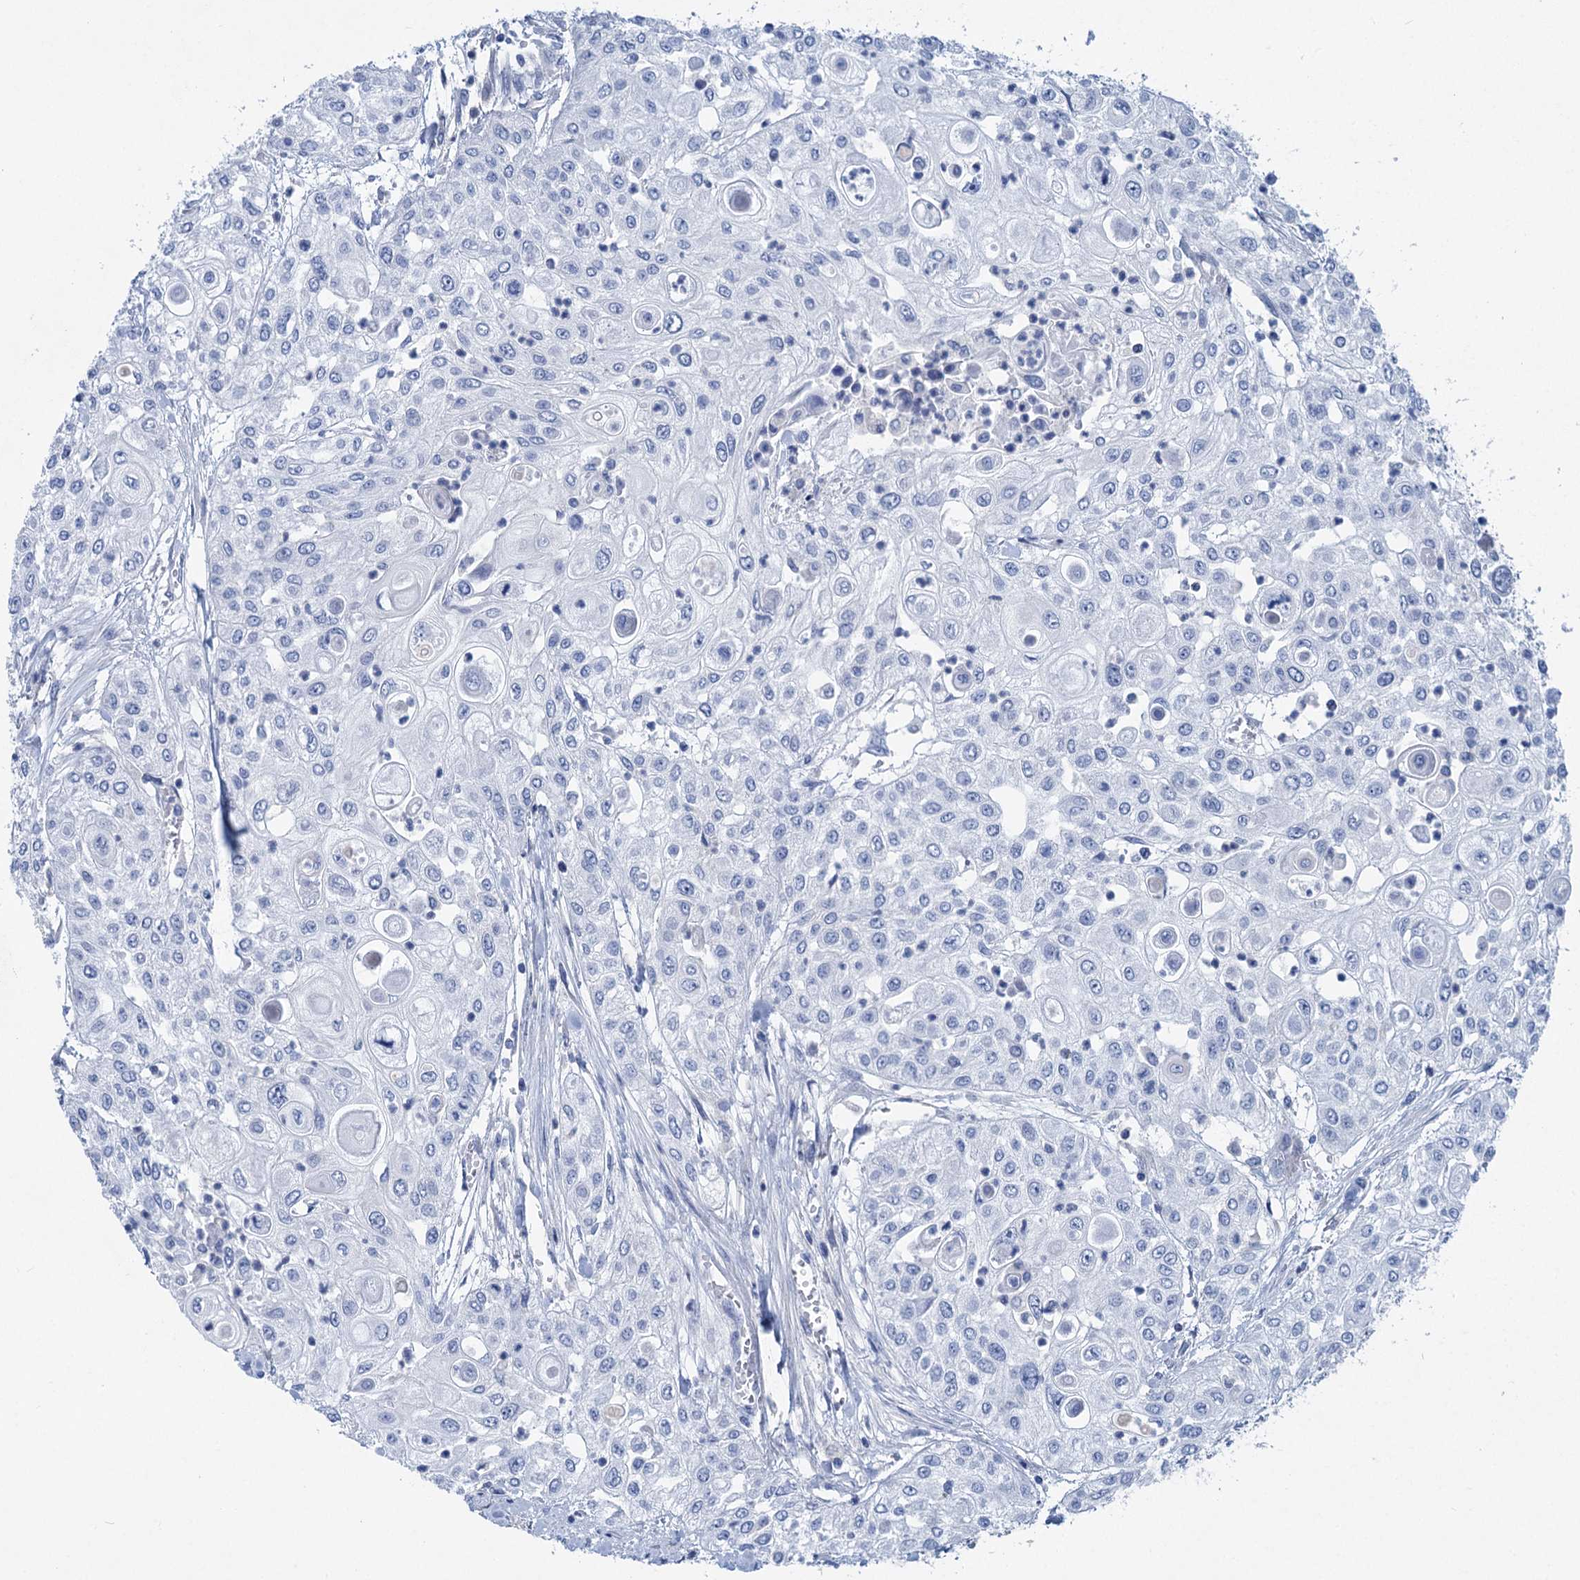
{"staining": {"intensity": "negative", "quantity": "none", "location": "none"}, "tissue": "urothelial cancer", "cell_type": "Tumor cells", "image_type": "cancer", "snomed": [{"axis": "morphology", "description": "Urothelial carcinoma, High grade"}, {"axis": "topography", "description": "Urinary bladder"}], "caption": "A histopathology image of urothelial cancer stained for a protein reveals no brown staining in tumor cells. (IHC, brightfield microscopy, high magnification).", "gene": "CHDH", "patient": {"sex": "female", "age": 79}}